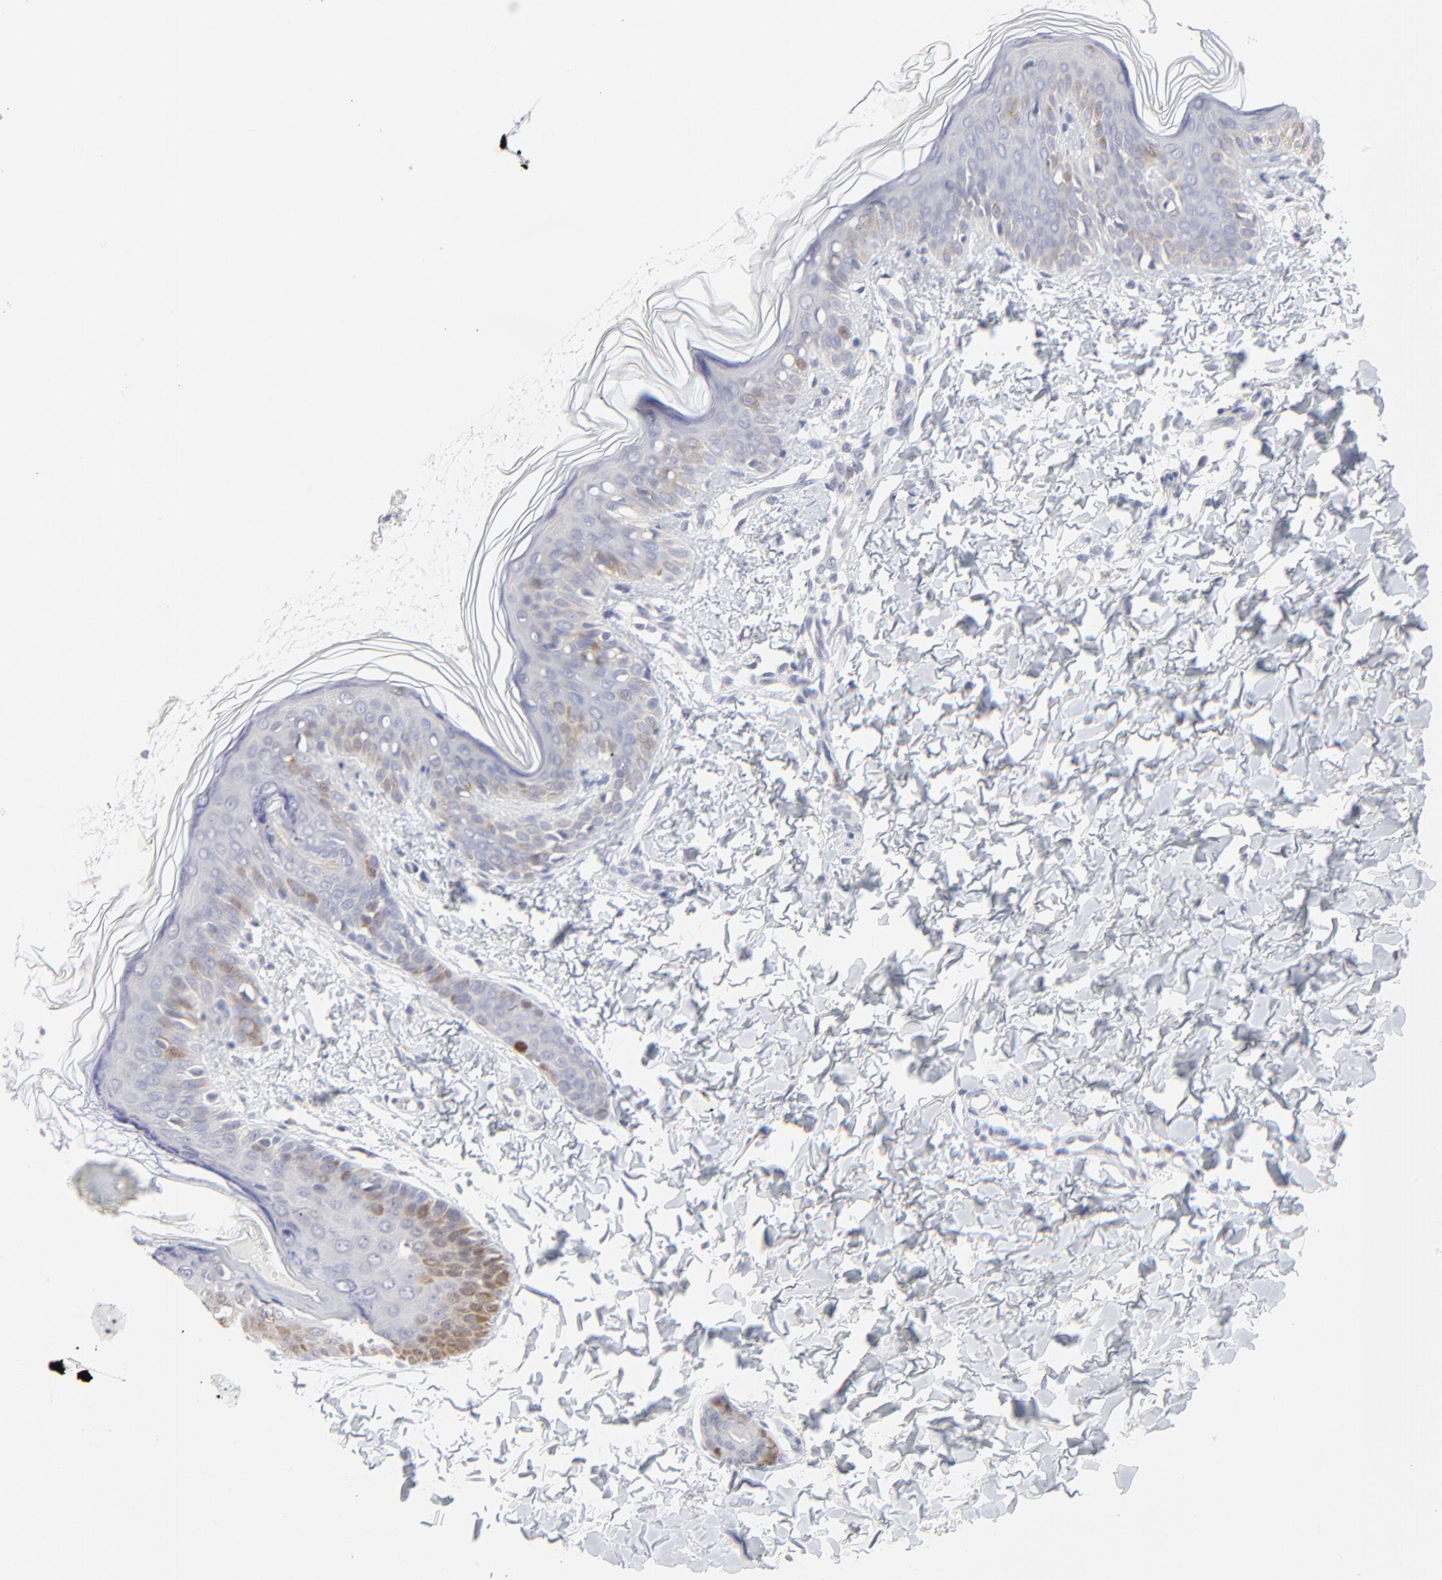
{"staining": {"intensity": "negative", "quantity": "none", "location": "none"}, "tissue": "skin", "cell_type": "Fibroblasts", "image_type": "normal", "snomed": [{"axis": "morphology", "description": "Normal tissue, NOS"}, {"axis": "topography", "description": "Skin"}], "caption": "Skin stained for a protein using immunohistochemistry (IHC) reveals no expression fibroblasts.", "gene": "NCAPH", "patient": {"sex": "female", "age": 4}}